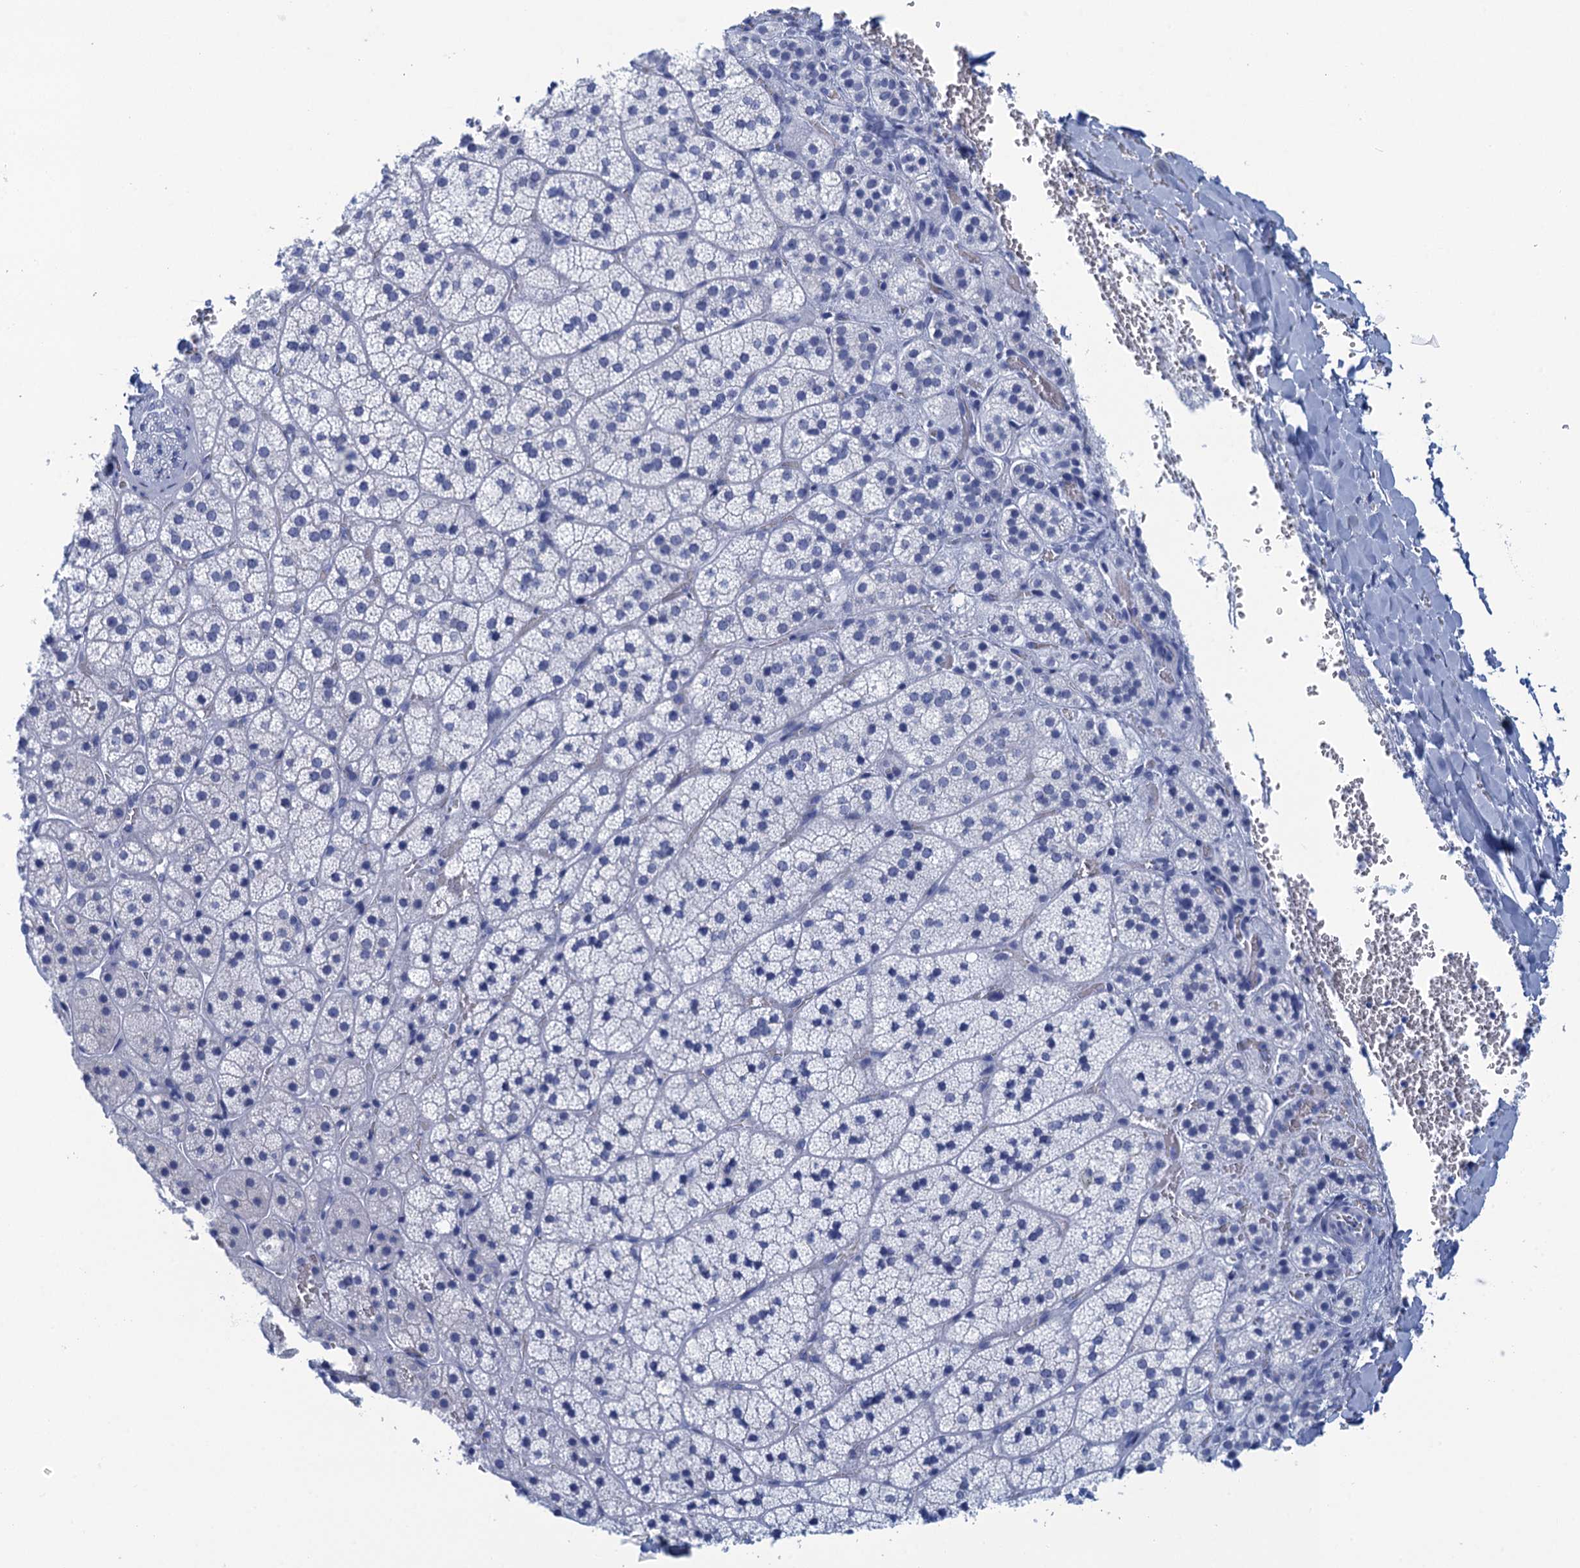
{"staining": {"intensity": "negative", "quantity": "none", "location": "none"}, "tissue": "adrenal gland", "cell_type": "Glandular cells", "image_type": "normal", "snomed": [{"axis": "morphology", "description": "Normal tissue, NOS"}, {"axis": "topography", "description": "Adrenal gland"}], "caption": "Human adrenal gland stained for a protein using IHC reveals no expression in glandular cells.", "gene": "CALML5", "patient": {"sex": "female", "age": 44}}